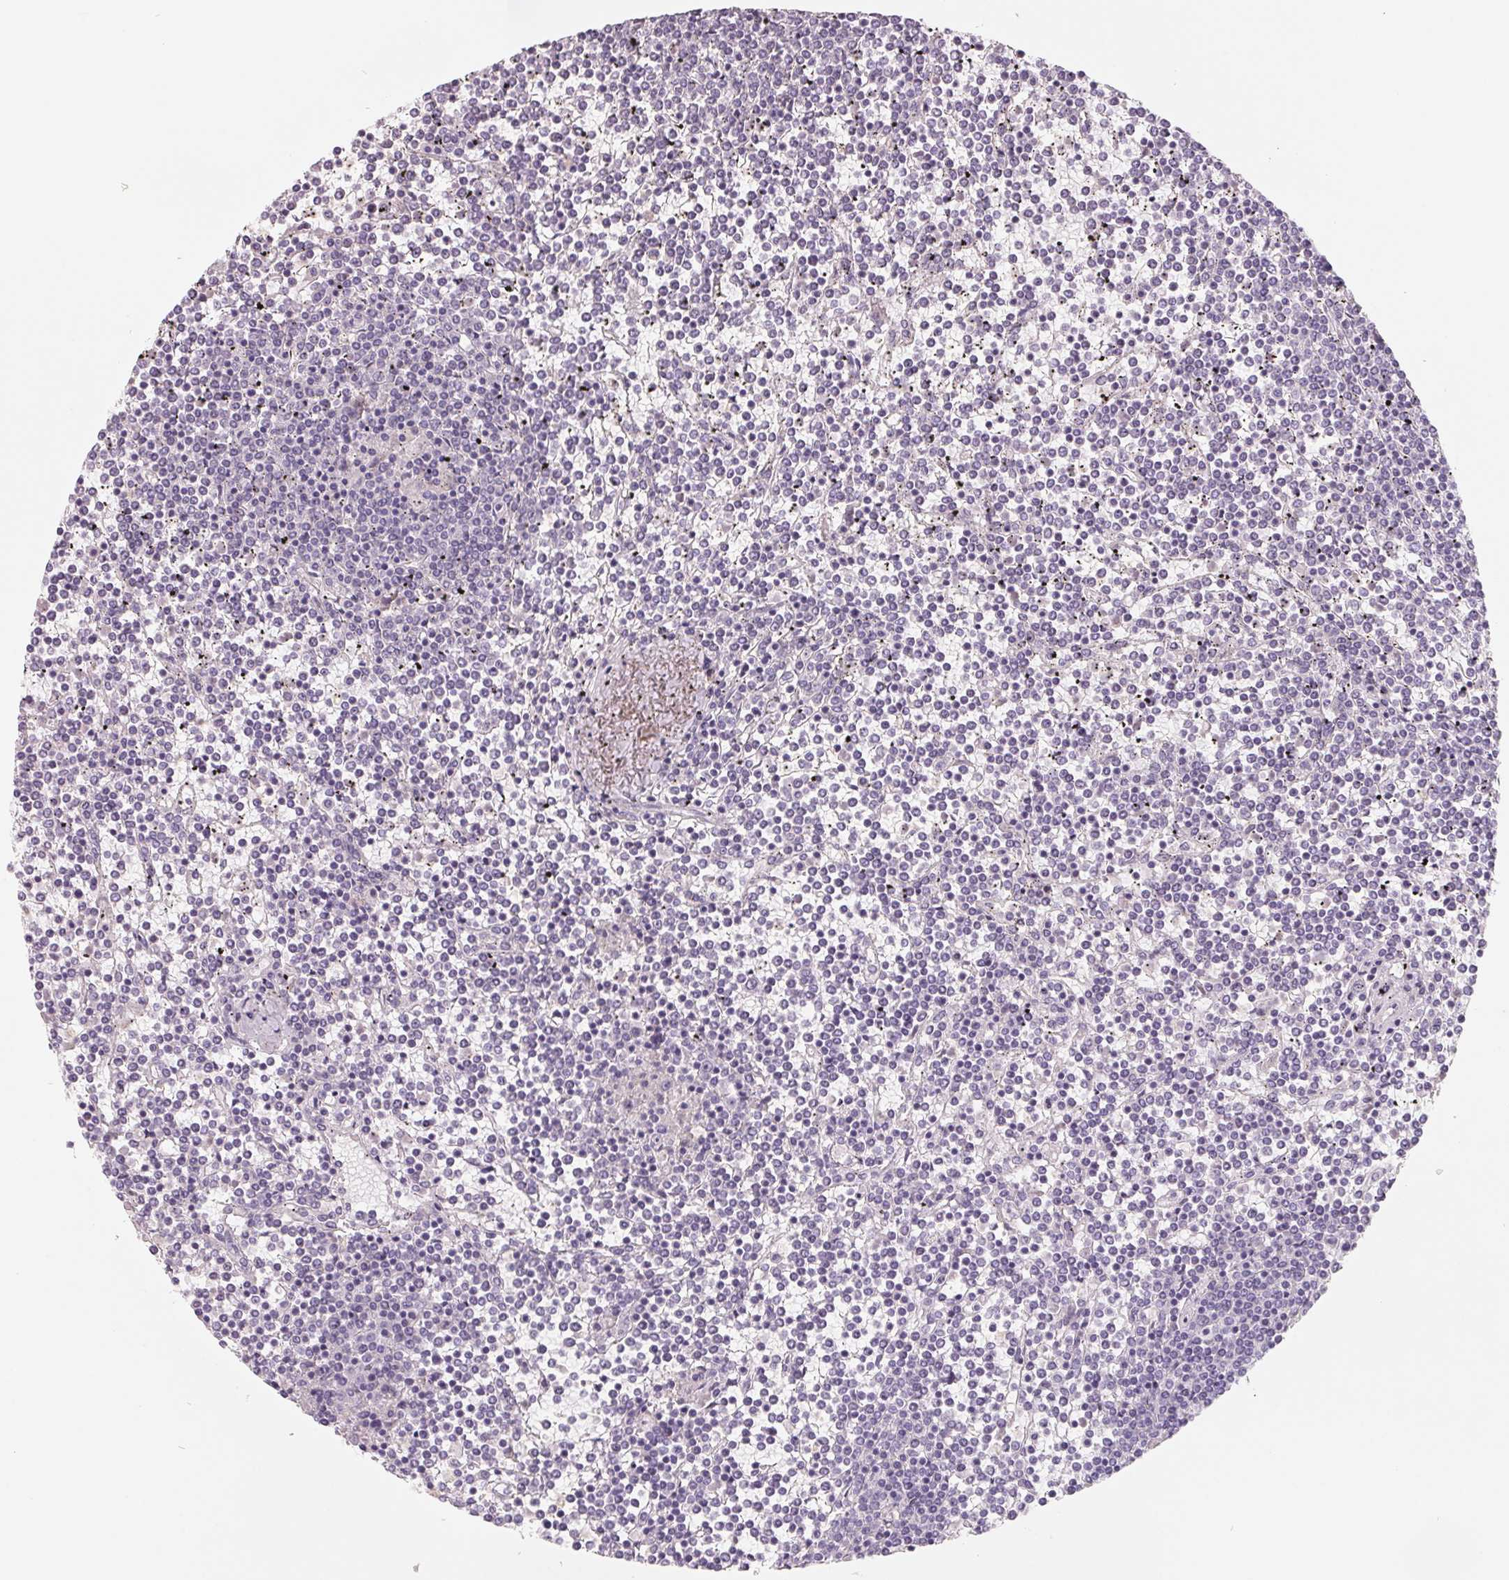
{"staining": {"intensity": "negative", "quantity": "none", "location": "none"}, "tissue": "lymphoma", "cell_type": "Tumor cells", "image_type": "cancer", "snomed": [{"axis": "morphology", "description": "Malignant lymphoma, non-Hodgkin's type, Low grade"}, {"axis": "topography", "description": "Spleen"}], "caption": "This is a photomicrograph of IHC staining of lymphoma, which shows no positivity in tumor cells.", "gene": "FTCD", "patient": {"sex": "female", "age": 19}}